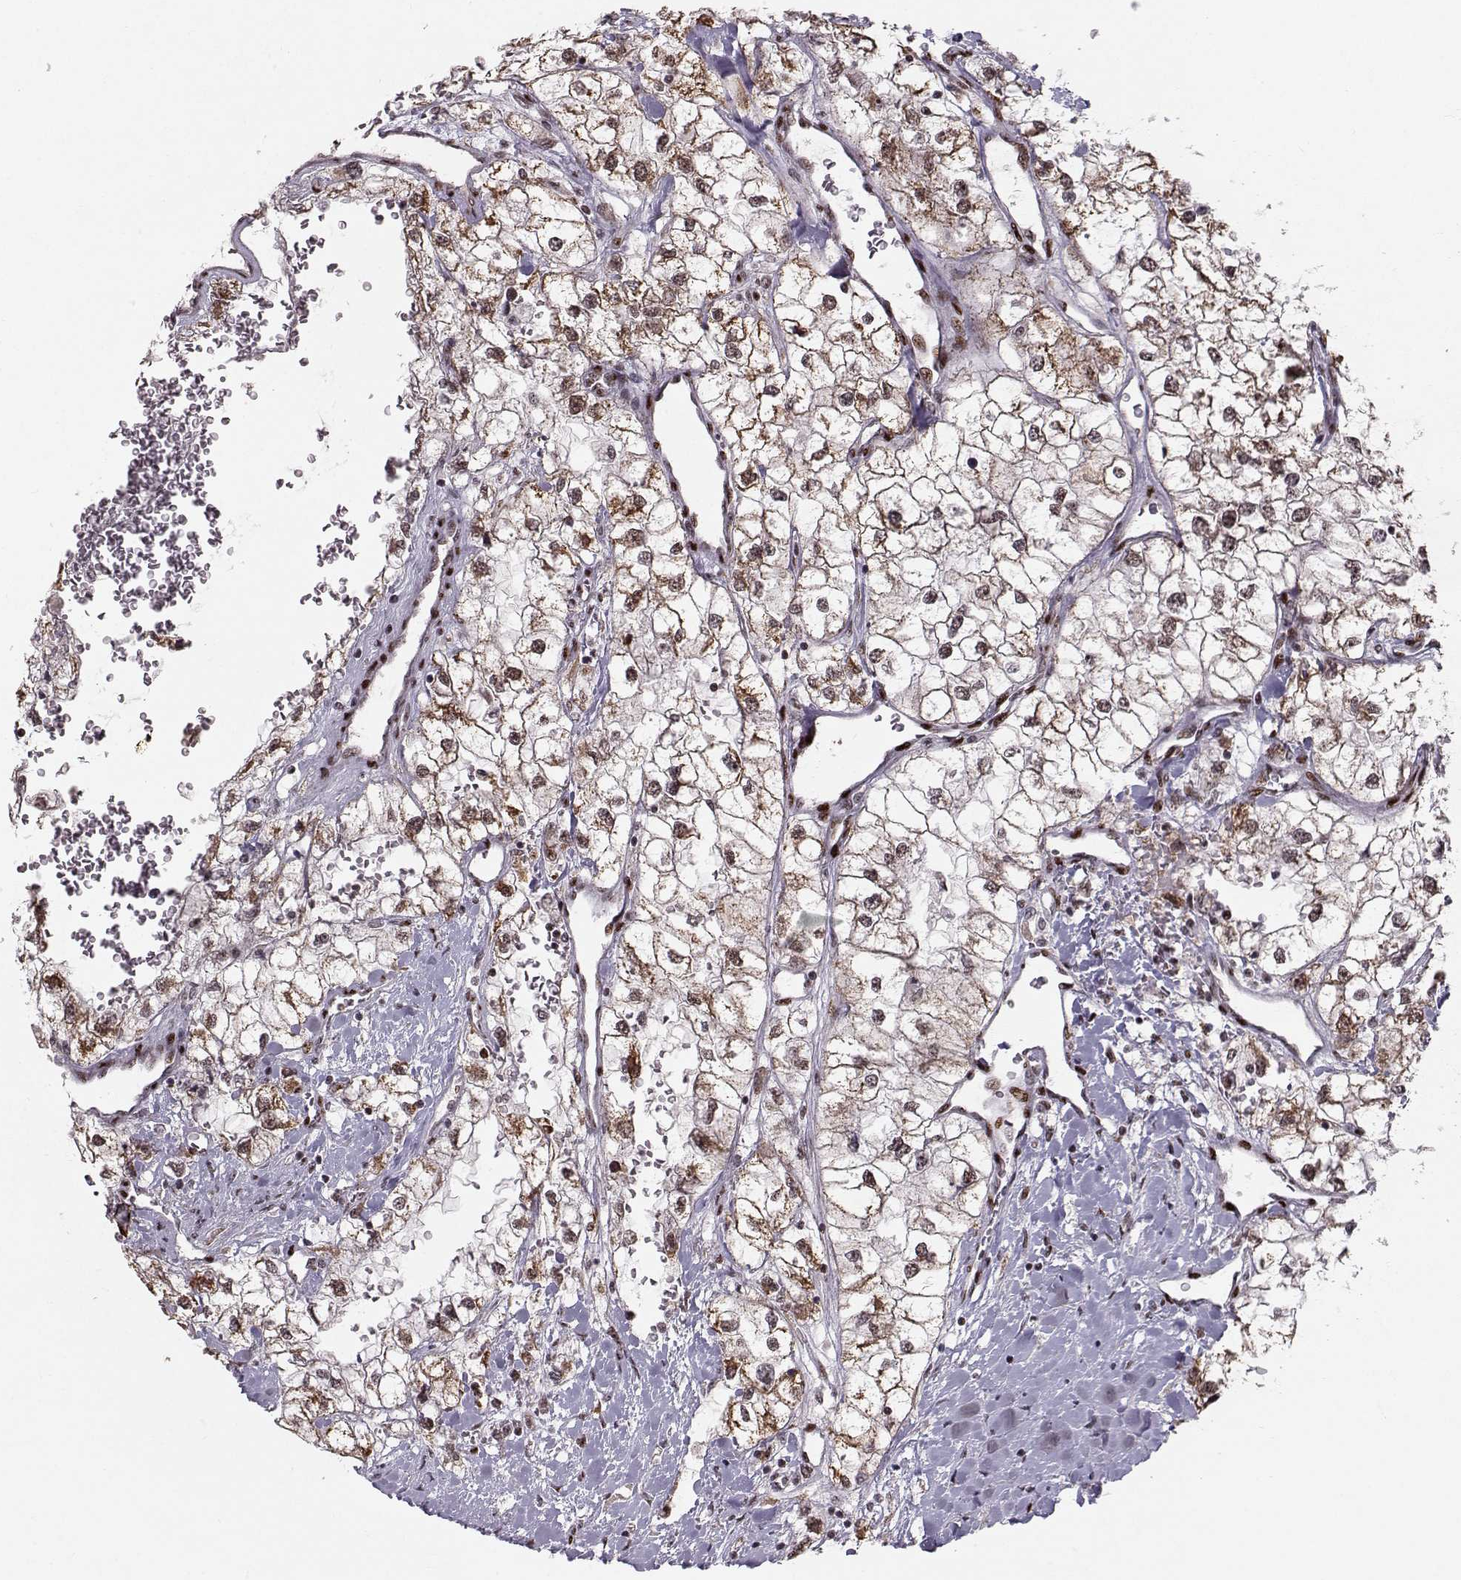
{"staining": {"intensity": "moderate", "quantity": "25%-75%", "location": "cytoplasmic/membranous,nuclear"}, "tissue": "renal cancer", "cell_type": "Tumor cells", "image_type": "cancer", "snomed": [{"axis": "morphology", "description": "Adenocarcinoma, NOS"}, {"axis": "topography", "description": "Kidney"}], "caption": "A histopathology image of human adenocarcinoma (renal) stained for a protein exhibits moderate cytoplasmic/membranous and nuclear brown staining in tumor cells. The staining was performed using DAB (3,3'-diaminobenzidine), with brown indicating positive protein expression. Nuclei are stained blue with hematoxylin.", "gene": "SNAPC2", "patient": {"sex": "male", "age": 59}}